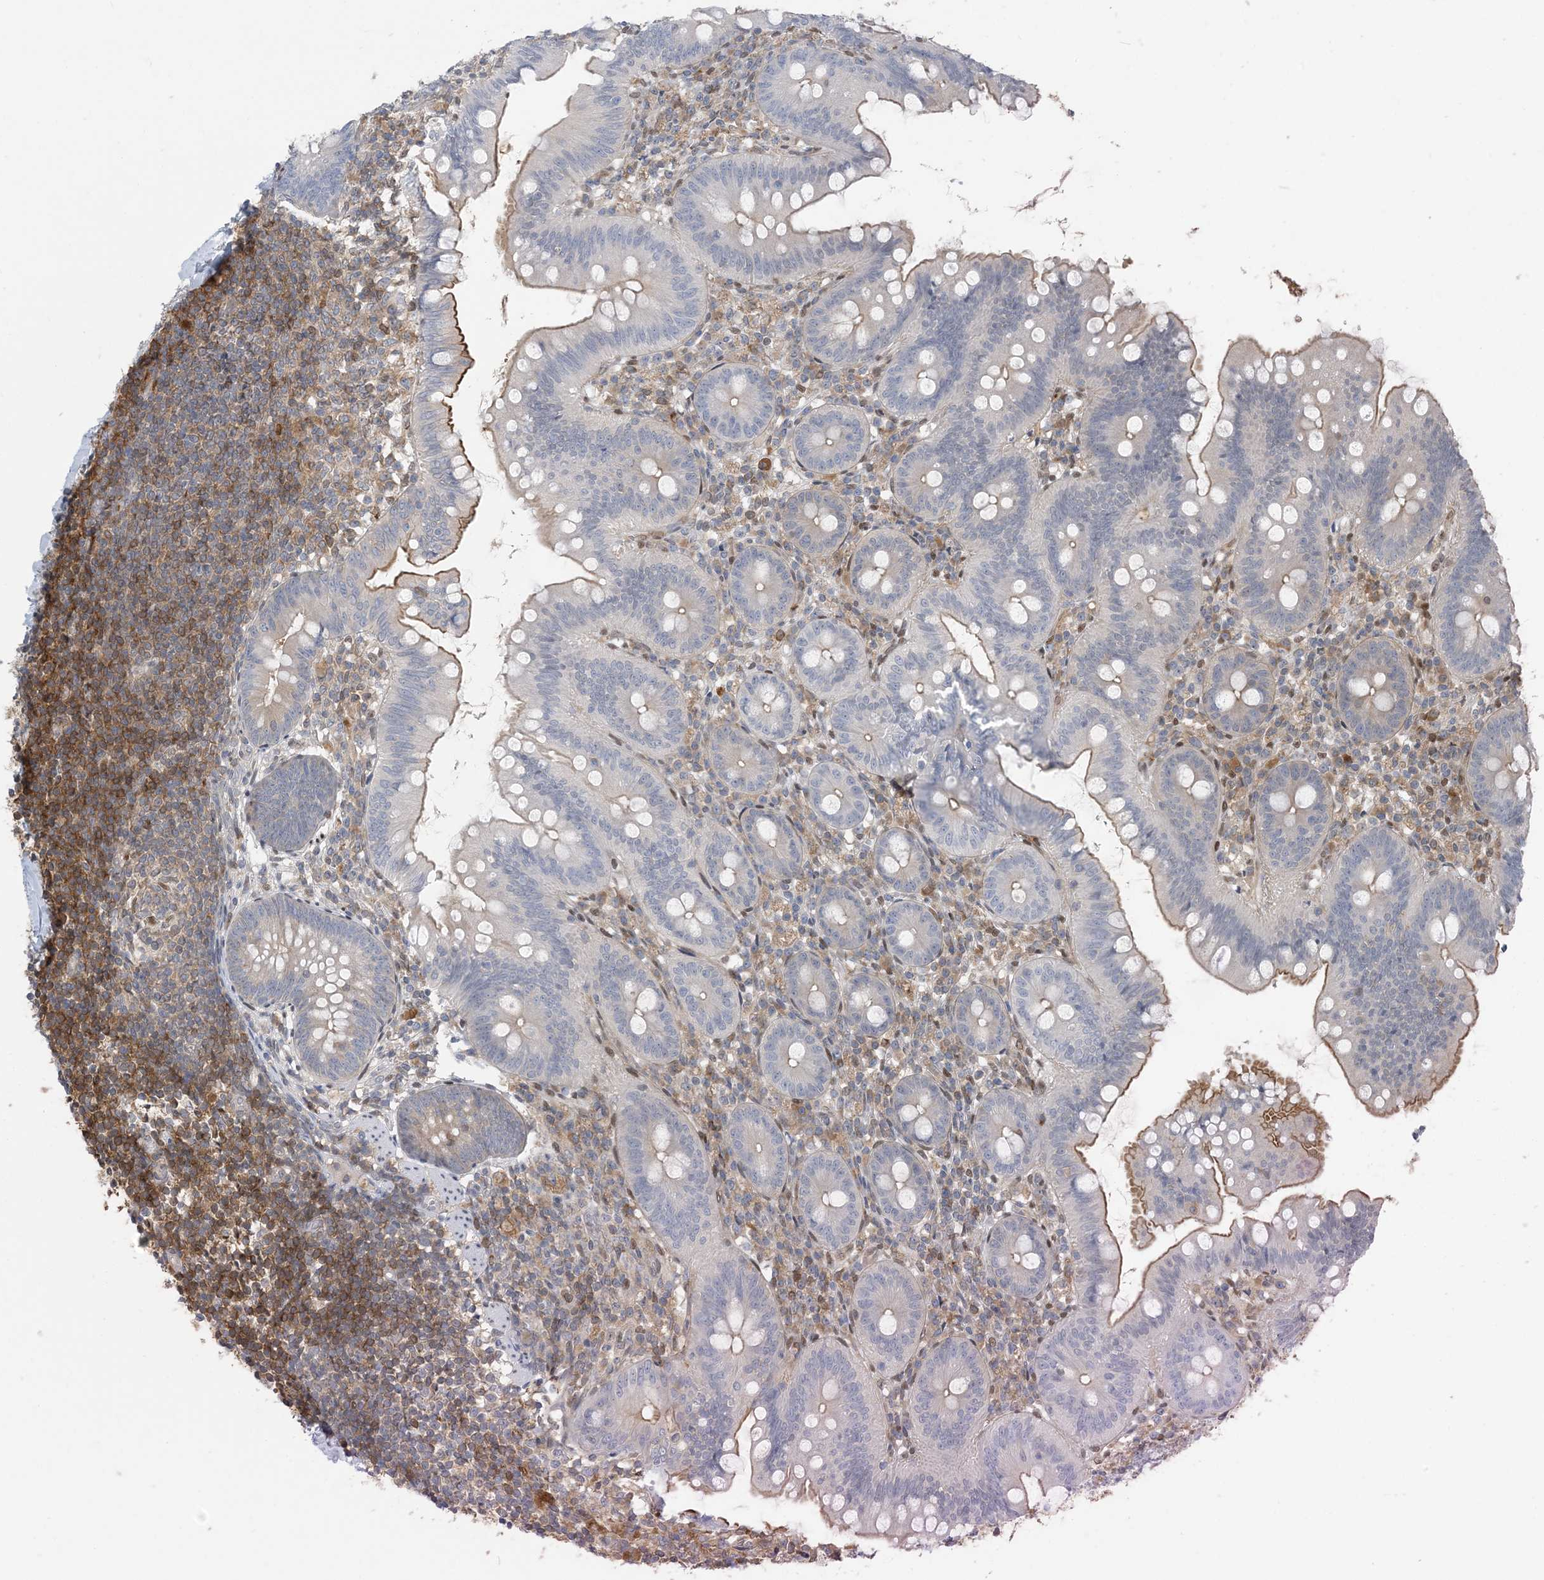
{"staining": {"intensity": "moderate", "quantity": "<25%", "location": "cytoplasmic/membranous"}, "tissue": "appendix", "cell_type": "Glandular cells", "image_type": "normal", "snomed": [{"axis": "morphology", "description": "Normal tissue, NOS"}, {"axis": "topography", "description": "Appendix"}], "caption": "Protein staining of normal appendix reveals moderate cytoplasmic/membranous expression in approximately <25% of glandular cells. (Stains: DAB (3,3'-diaminobenzidine) in brown, nuclei in blue, Microscopy: brightfield microscopy at high magnification).", "gene": "ZC3H12A", "patient": {"sex": "female", "age": 62}}